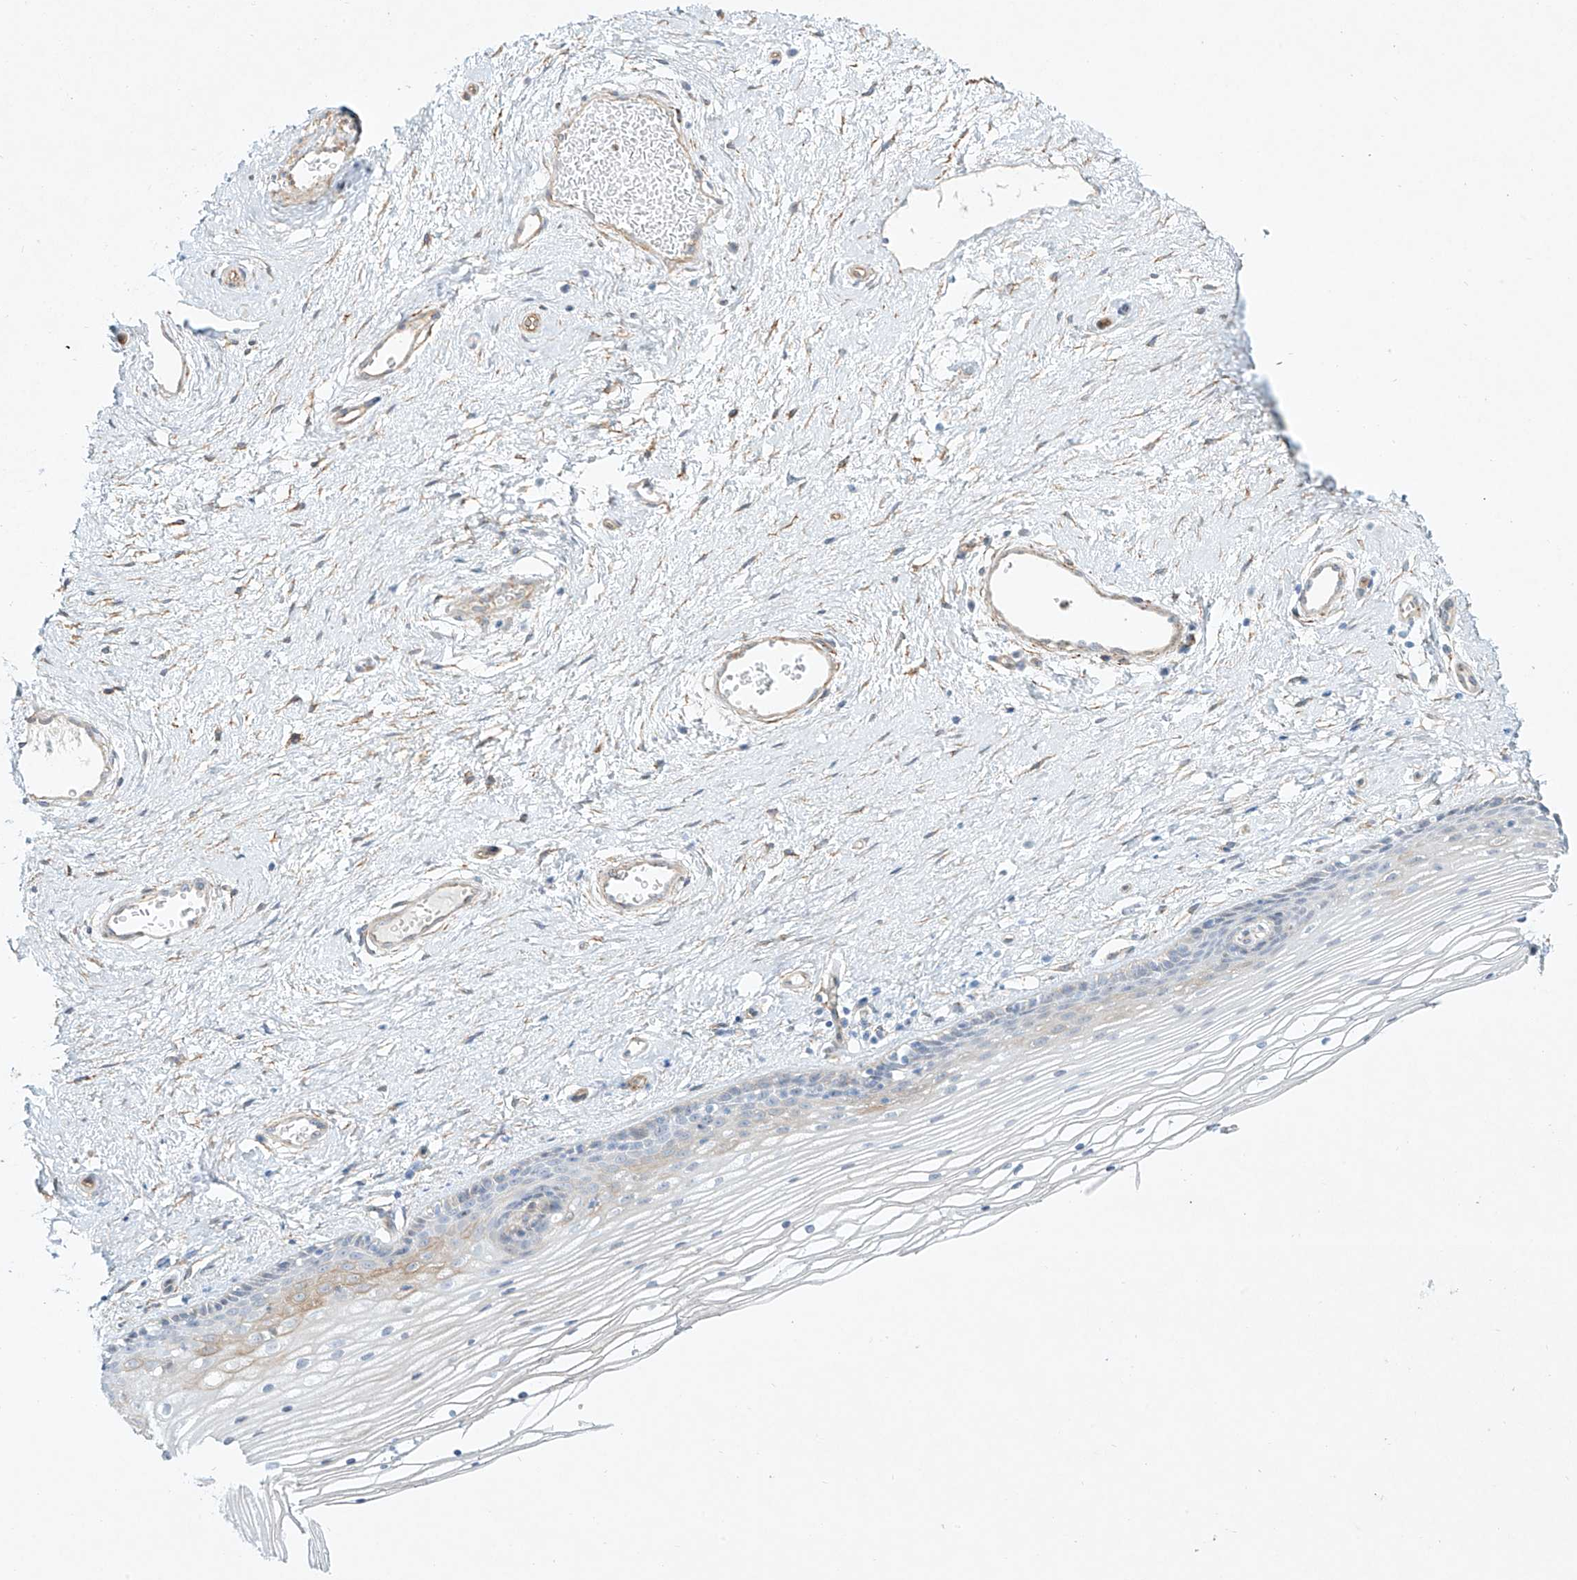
{"staining": {"intensity": "moderate", "quantity": "<25%", "location": "cytoplasmic/membranous"}, "tissue": "vagina", "cell_type": "Squamous epithelial cells", "image_type": "normal", "snomed": [{"axis": "morphology", "description": "Normal tissue, NOS"}, {"axis": "topography", "description": "Vagina"}], "caption": "This histopathology image displays IHC staining of unremarkable human vagina, with low moderate cytoplasmic/membranous positivity in about <25% of squamous epithelial cells.", "gene": "REEP2", "patient": {"sex": "female", "age": 46}}